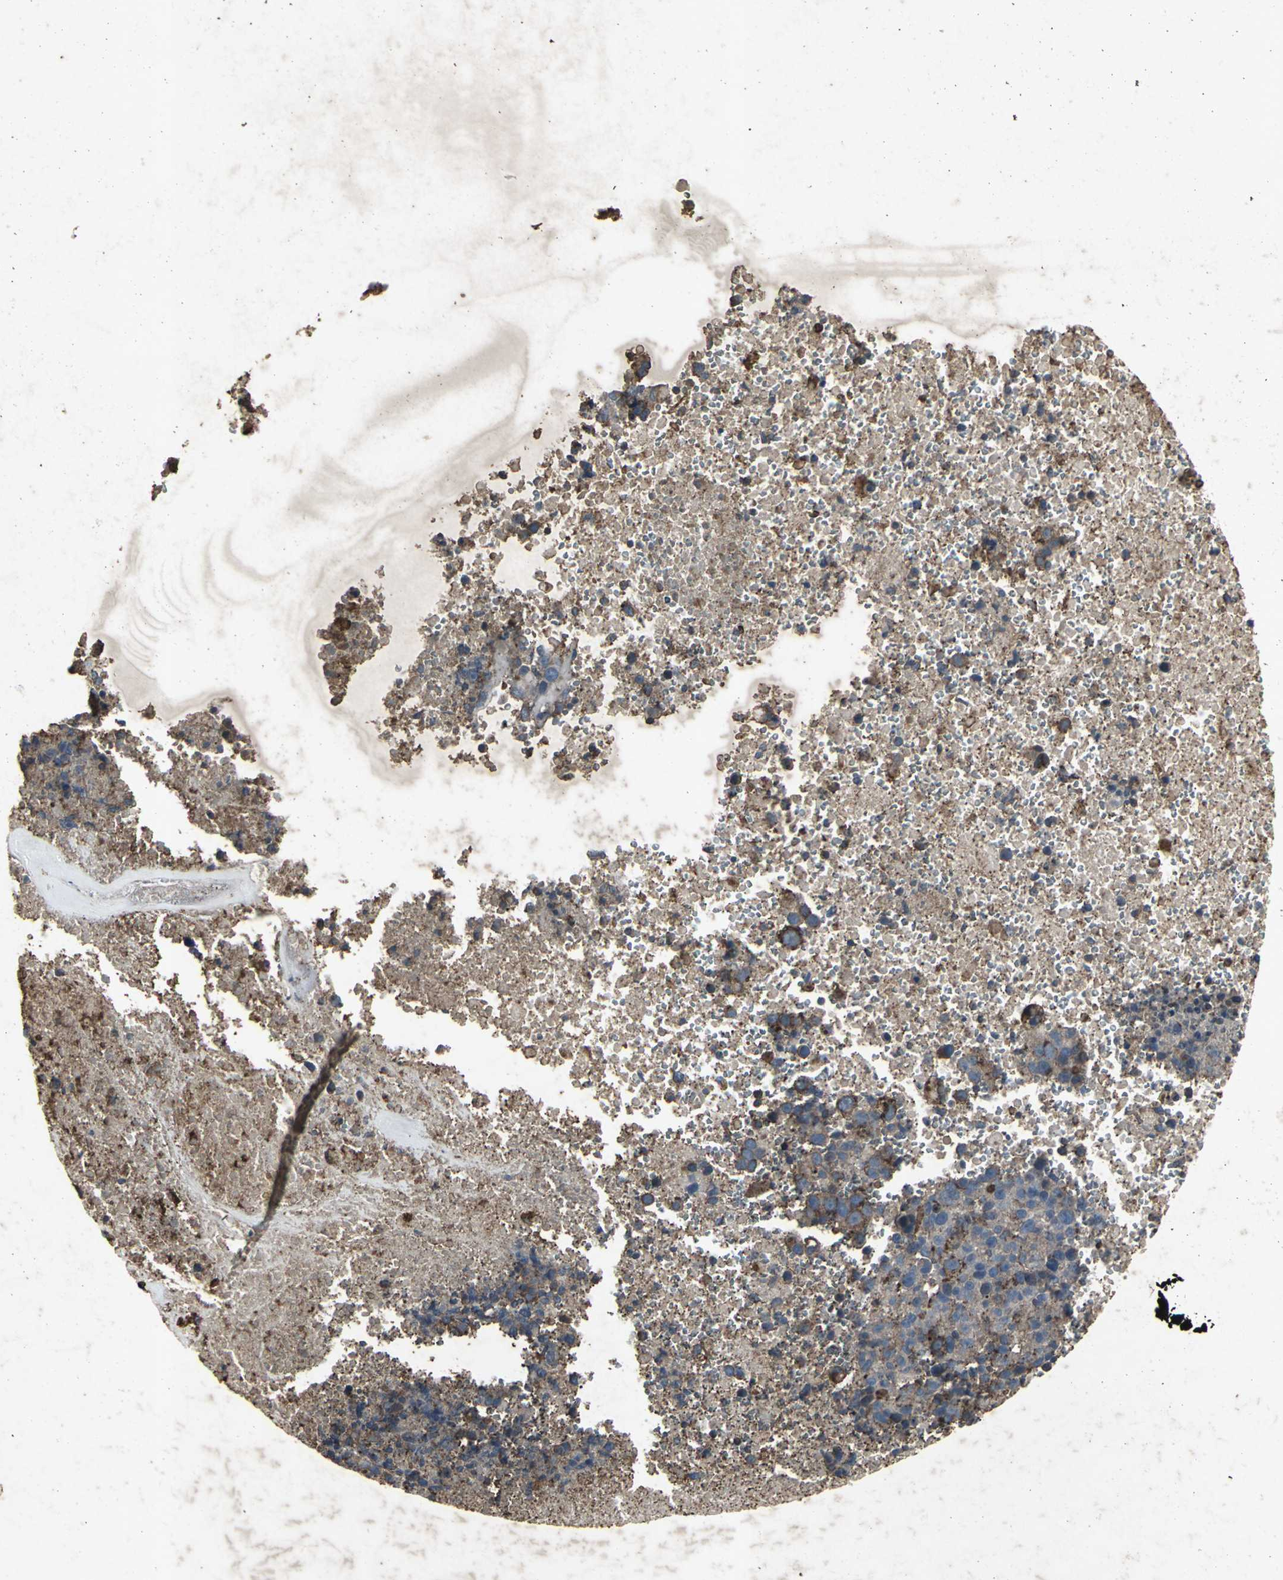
{"staining": {"intensity": "moderate", "quantity": ">75%", "location": "cytoplasmic/membranous"}, "tissue": "melanoma", "cell_type": "Tumor cells", "image_type": "cancer", "snomed": [{"axis": "morphology", "description": "Malignant melanoma, Metastatic site"}, {"axis": "topography", "description": "Cerebral cortex"}], "caption": "Tumor cells exhibit medium levels of moderate cytoplasmic/membranous staining in approximately >75% of cells in malignant melanoma (metastatic site).", "gene": "CCR9", "patient": {"sex": "female", "age": 52}}